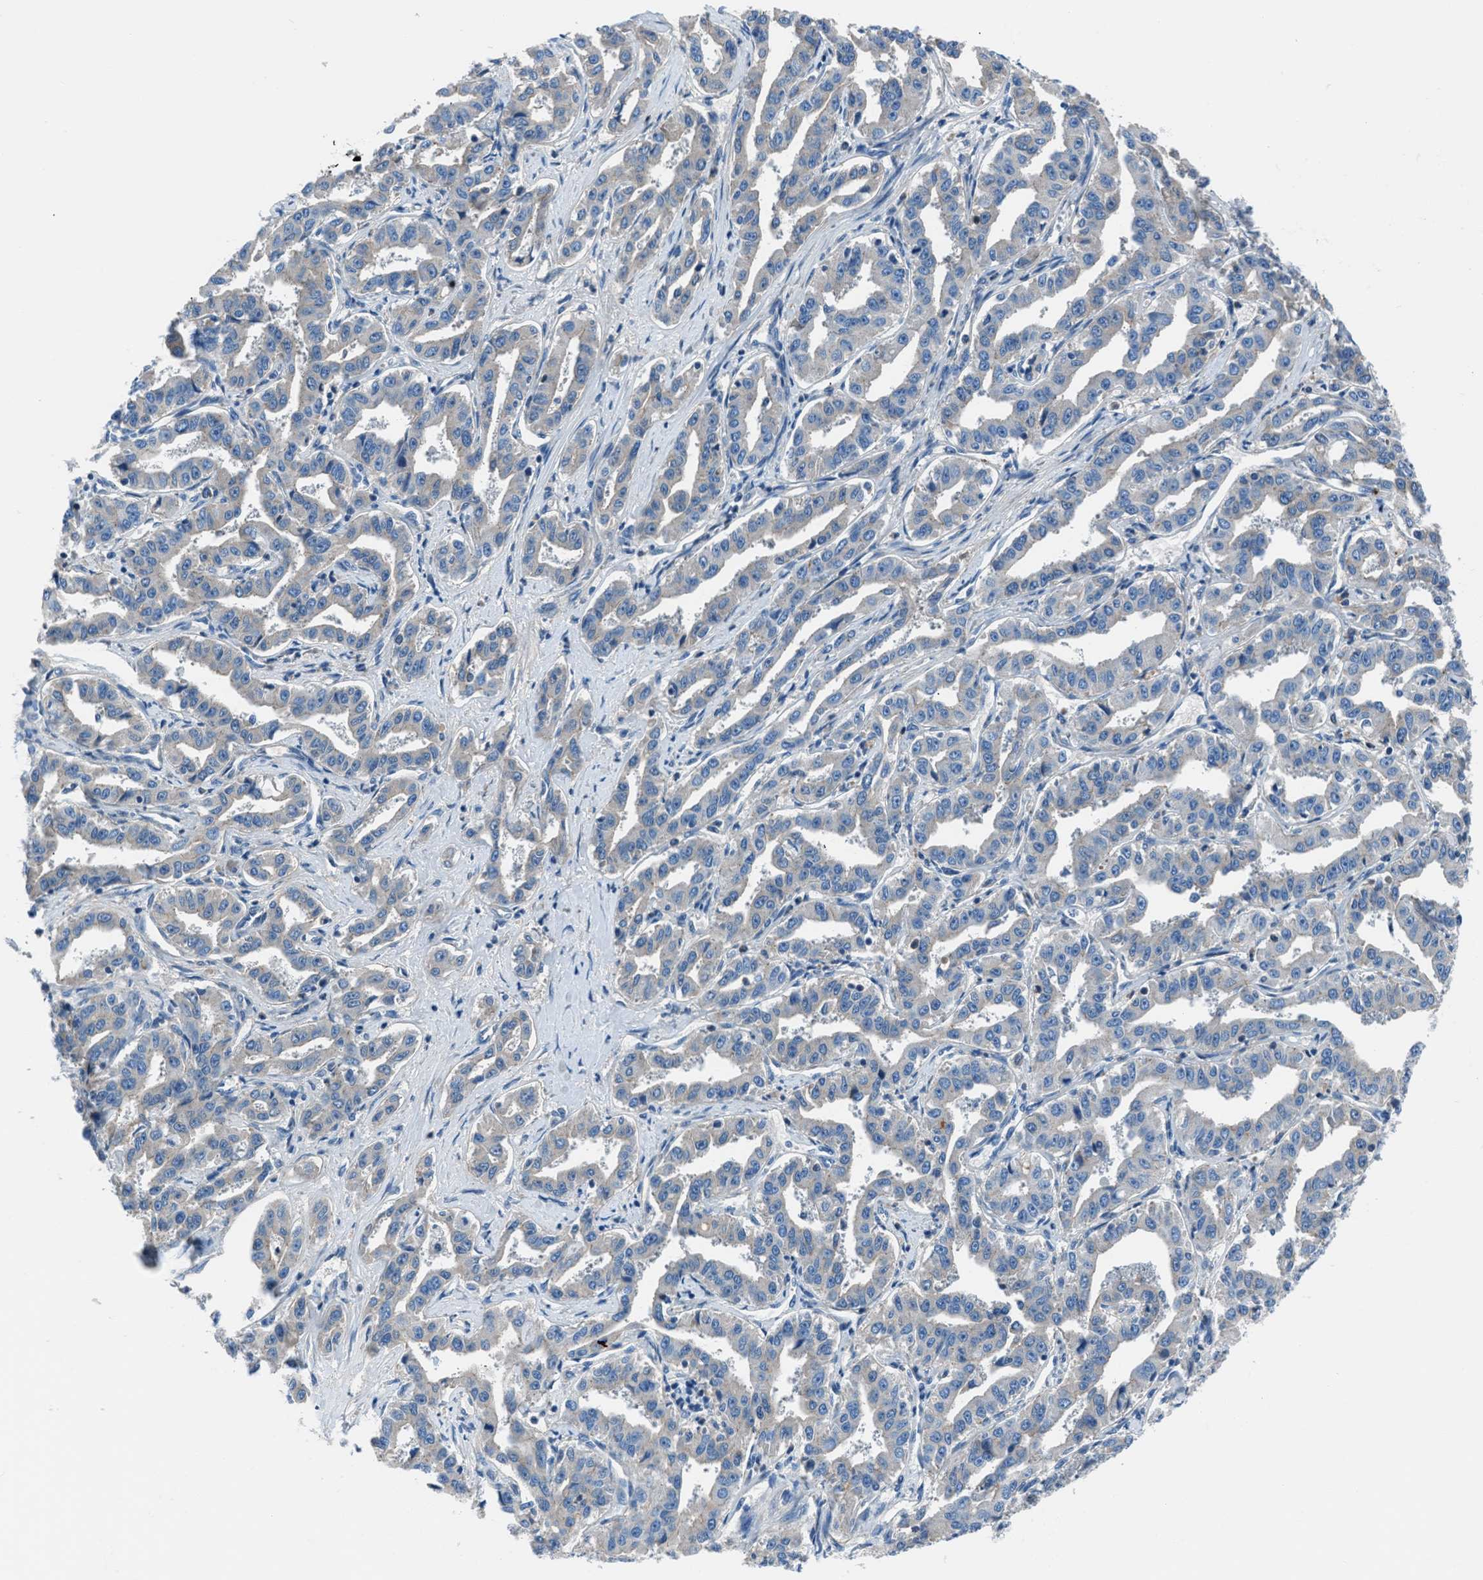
{"staining": {"intensity": "negative", "quantity": "none", "location": "none"}, "tissue": "liver cancer", "cell_type": "Tumor cells", "image_type": "cancer", "snomed": [{"axis": "morphology", "description": "Cholangiocarcinoma"}, {"axis": "topography", "description": "Liver"}], "caption": "High magnification brightfield microscopy of cholangiocarcinoma (liver) stained with DAB (3,3'-diaminobenzidine) (brown) and counterstained with hematoxylin (blue): tumor cells show no significant expression.", "gene": "SLC38A6", "patient": {"sex": "male", "age": 59}}